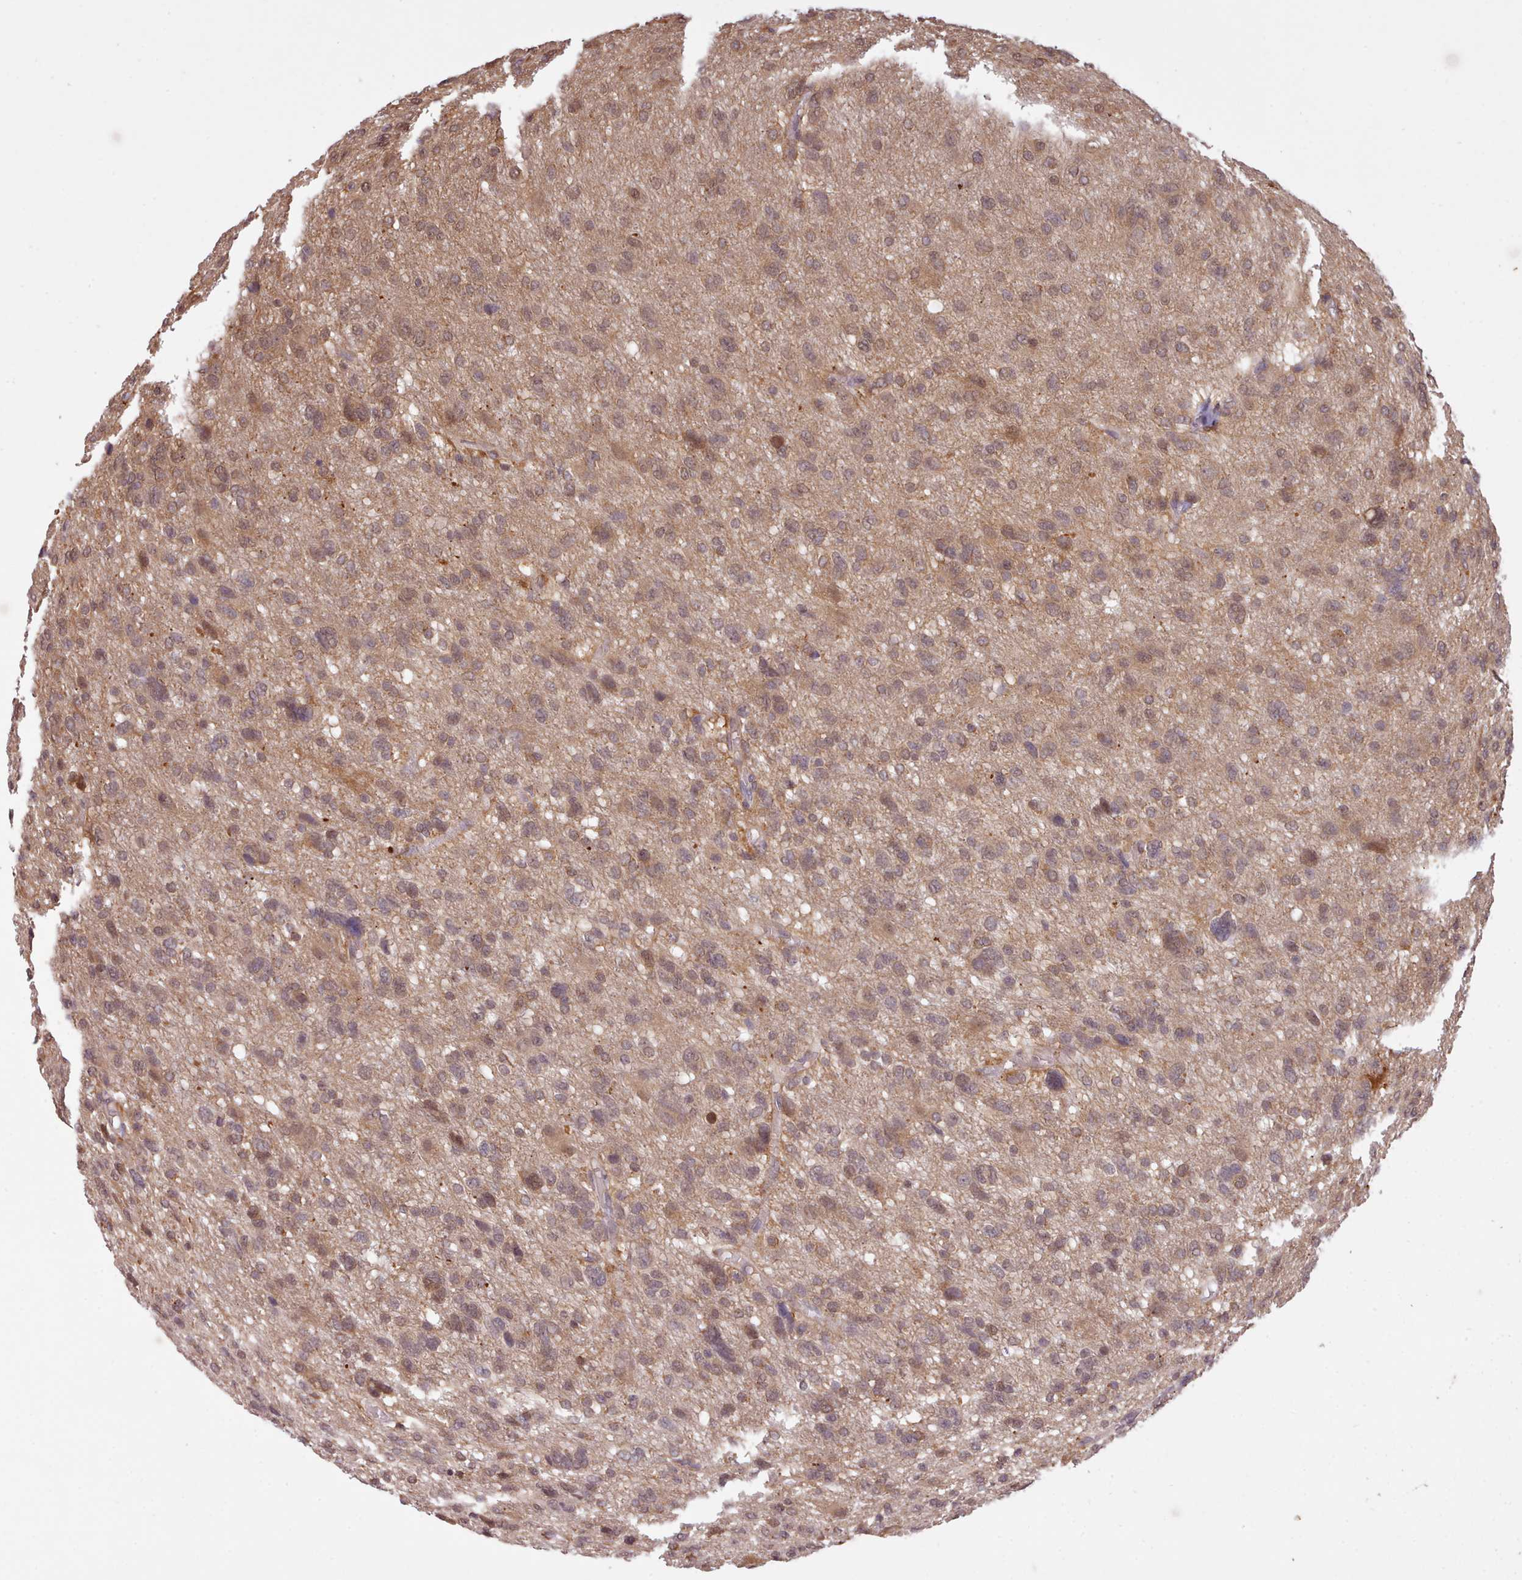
{"staining": {"intensity": "weak", "quantity": ">75%", "location": "cytoplasmic/membranous,nuclear"}, "tissue": "glioma", "cell_type": "Tumor cells", "image_type": "cancer", "snomed": [{"axis": "morphology", "description": "Glioma, malignant, High grade"}, {"axis": "topography", "description": "Brain"}], "caption": "IHC of human high-grade glioma (malignant) demonstrates low levels of weak cytoplasmic/membranous and nuclear positivity in about >75% of tumor cells. The staining was performed using DAB (3,3'-diaminobenzidine), with brown indicating positive protein expression. Nuclei are stained blue with hematoxylin.", "gene": "ARL17A", "patient": {"sex": "female", "age": 59}}